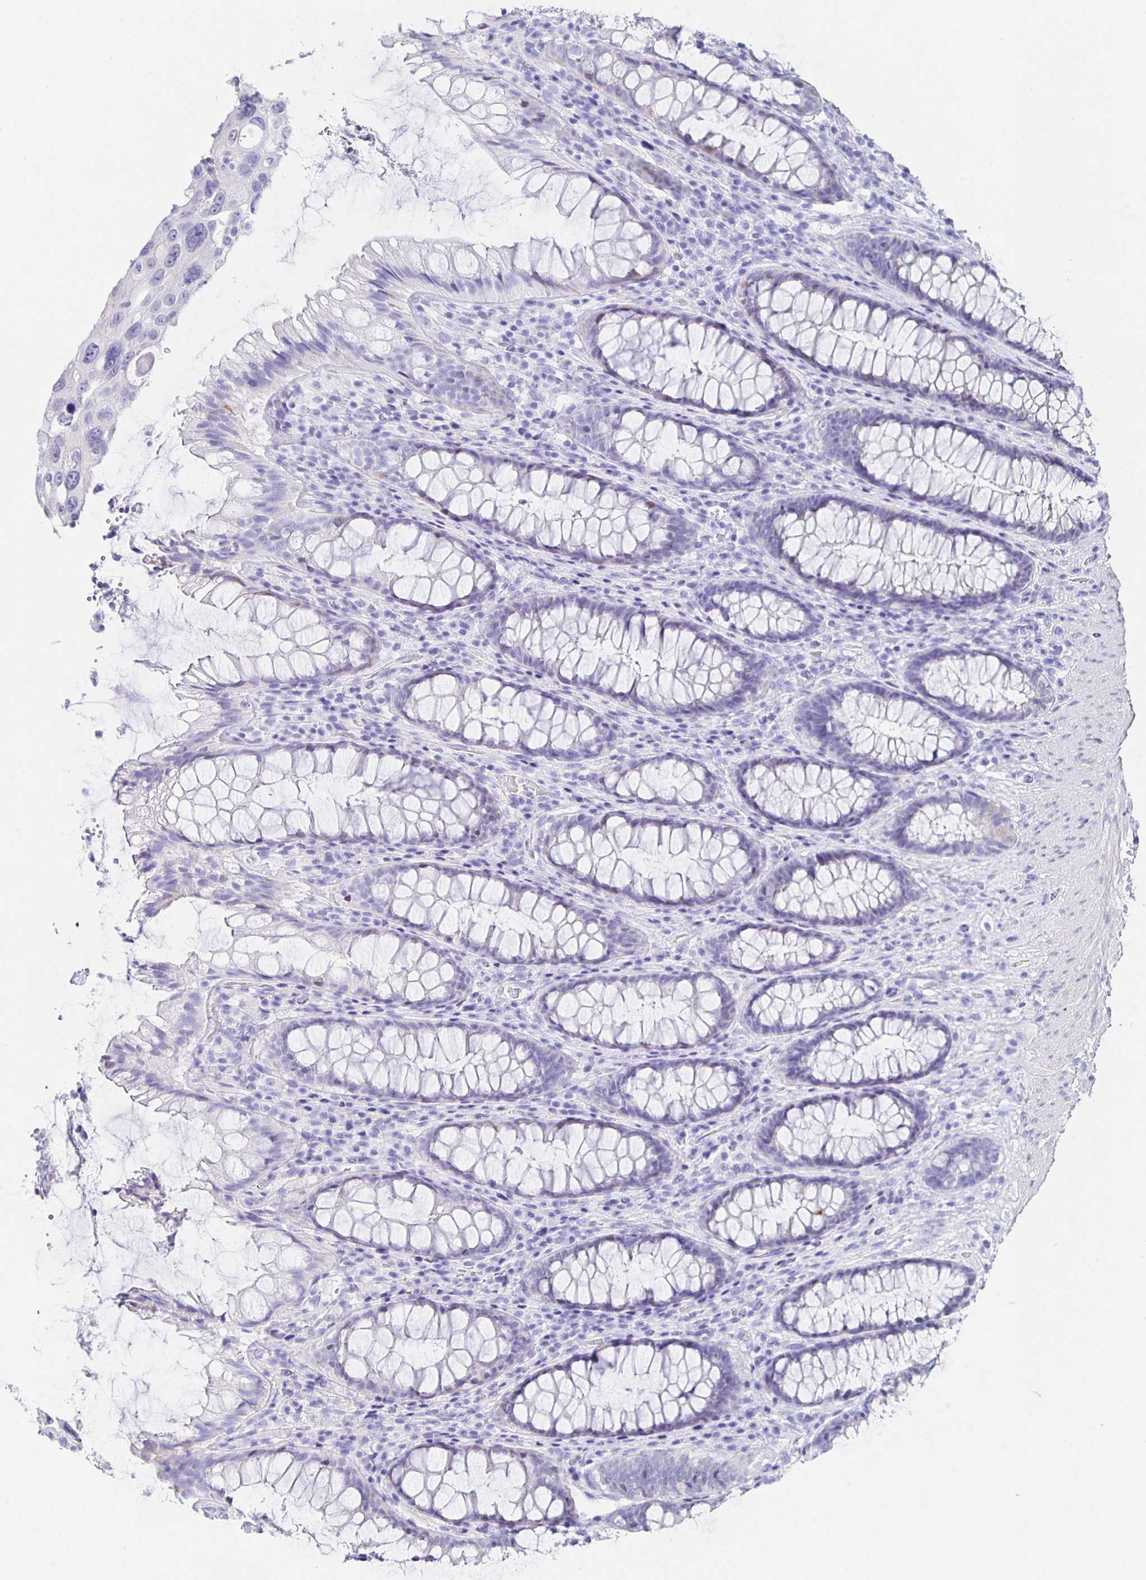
{"staining": {"intensity": "negative", "quantity": "none", "location": "none"}, "tissue": "rectum", "cell_type": "Glandular cells", "image_type": "normal", "snomed": [{"axis": "morphology", "description": "Normal tissue, NOS"}, {"axis": "topography", "description": "Rectum"}], "caption": "Immunohistochemical staining of normal human rectum demonstrates no significant expression in glandular cells.", "gene": "HSPA4L", "patient": {"sex": "male", "age": 72}}